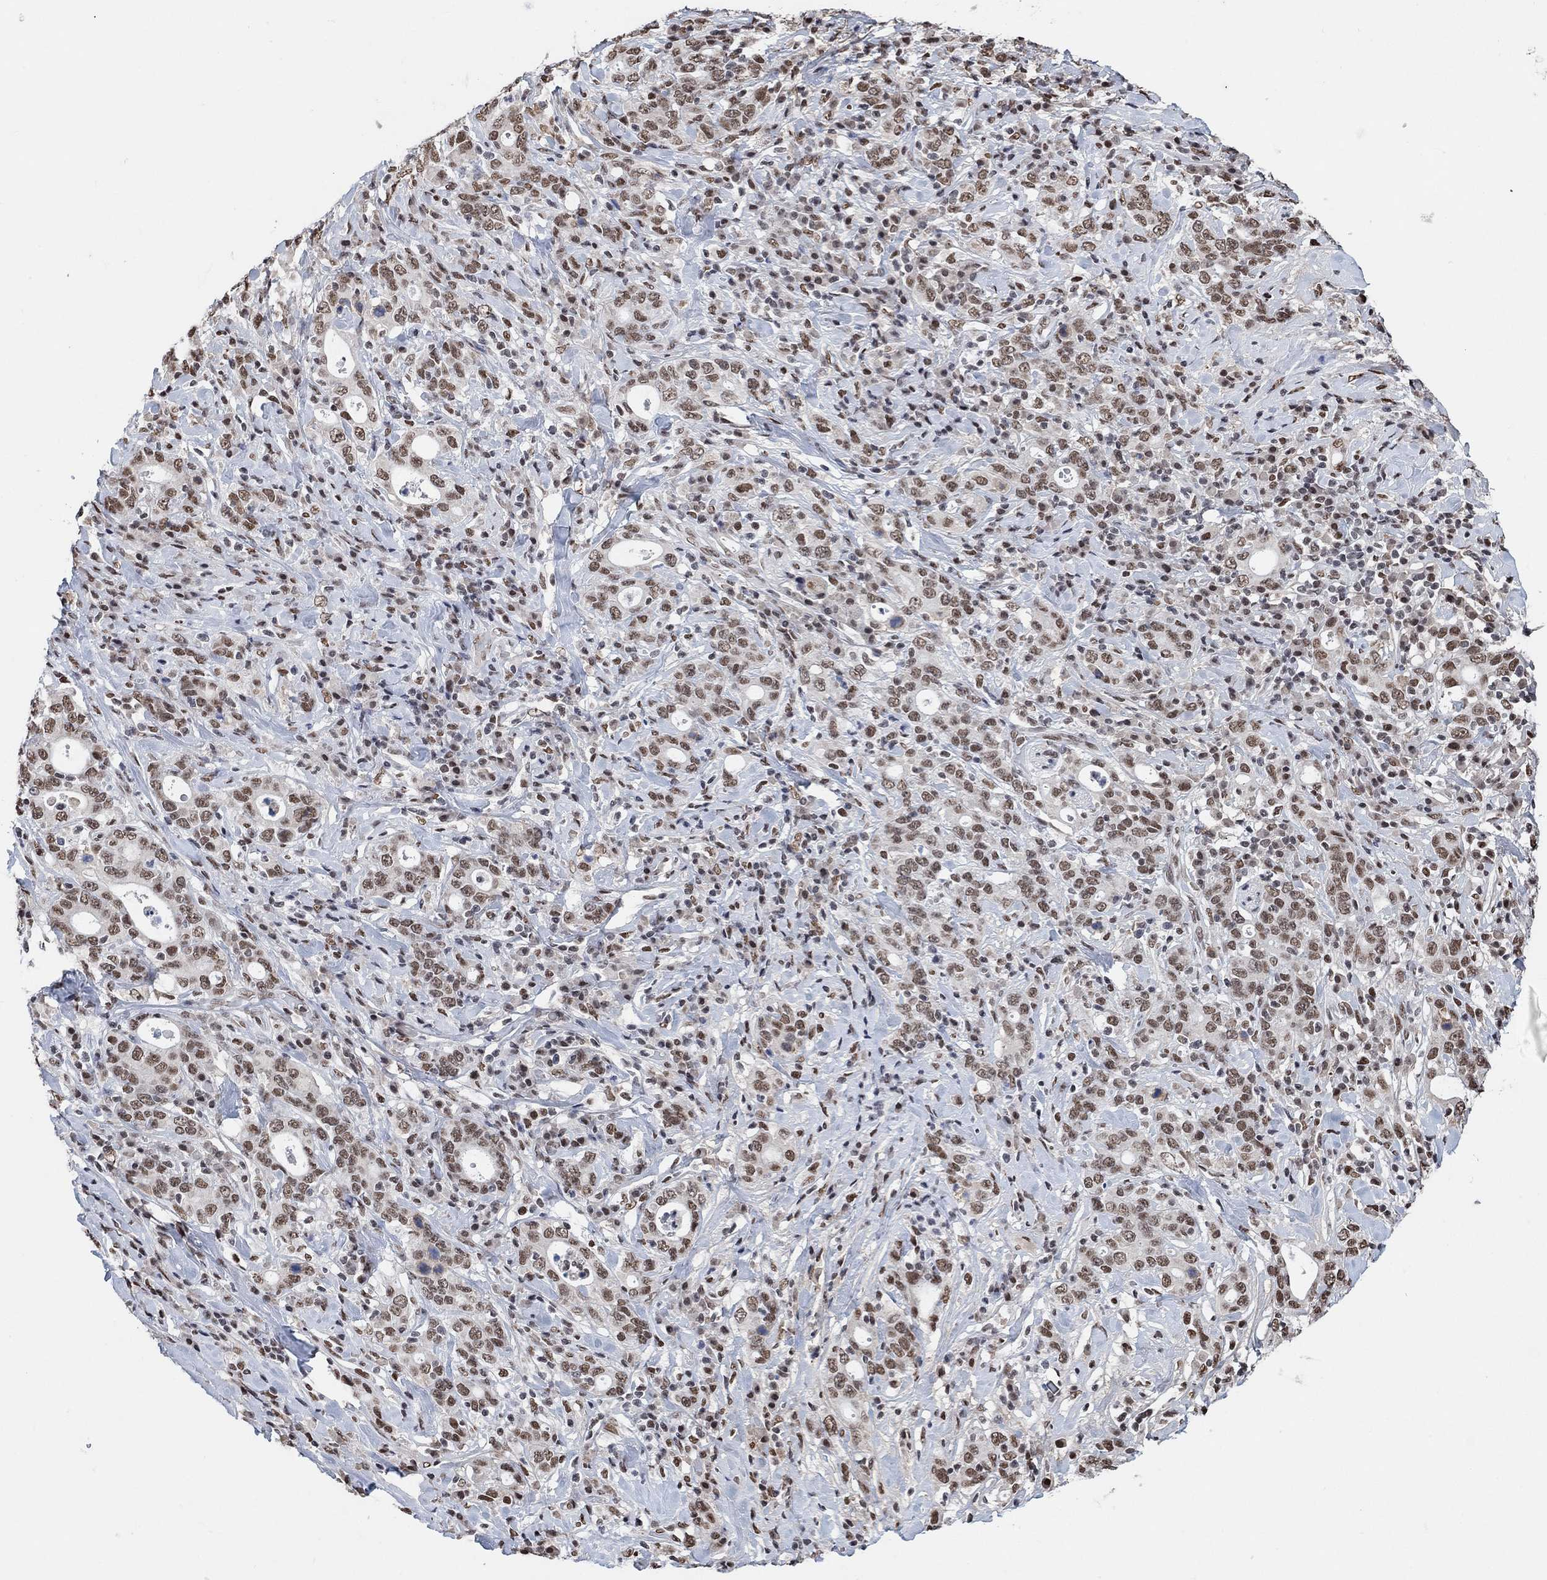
{"staining": {"intensity": "moderate", "quantity": ">75%", "location": "nuclear"}, "tissue": "stomach cancer", "cell_type": "Tumor cells", "image_type": "cancer", "snomed": [{"axis": "morphology", "description": "Adenocarcinoma, NOS"}, {"axis": "topography", "description": "Stomach"}], "caption": "Immunohistochemical staining of human stomach adenocarcinoma shows moderate nuclear protein positivity in about >75% of tumor cells. (DAB IHC with brightfield microscopy, high magnification).", "gene": "USP39", "patient": {"sex": "male", "age": 79}}